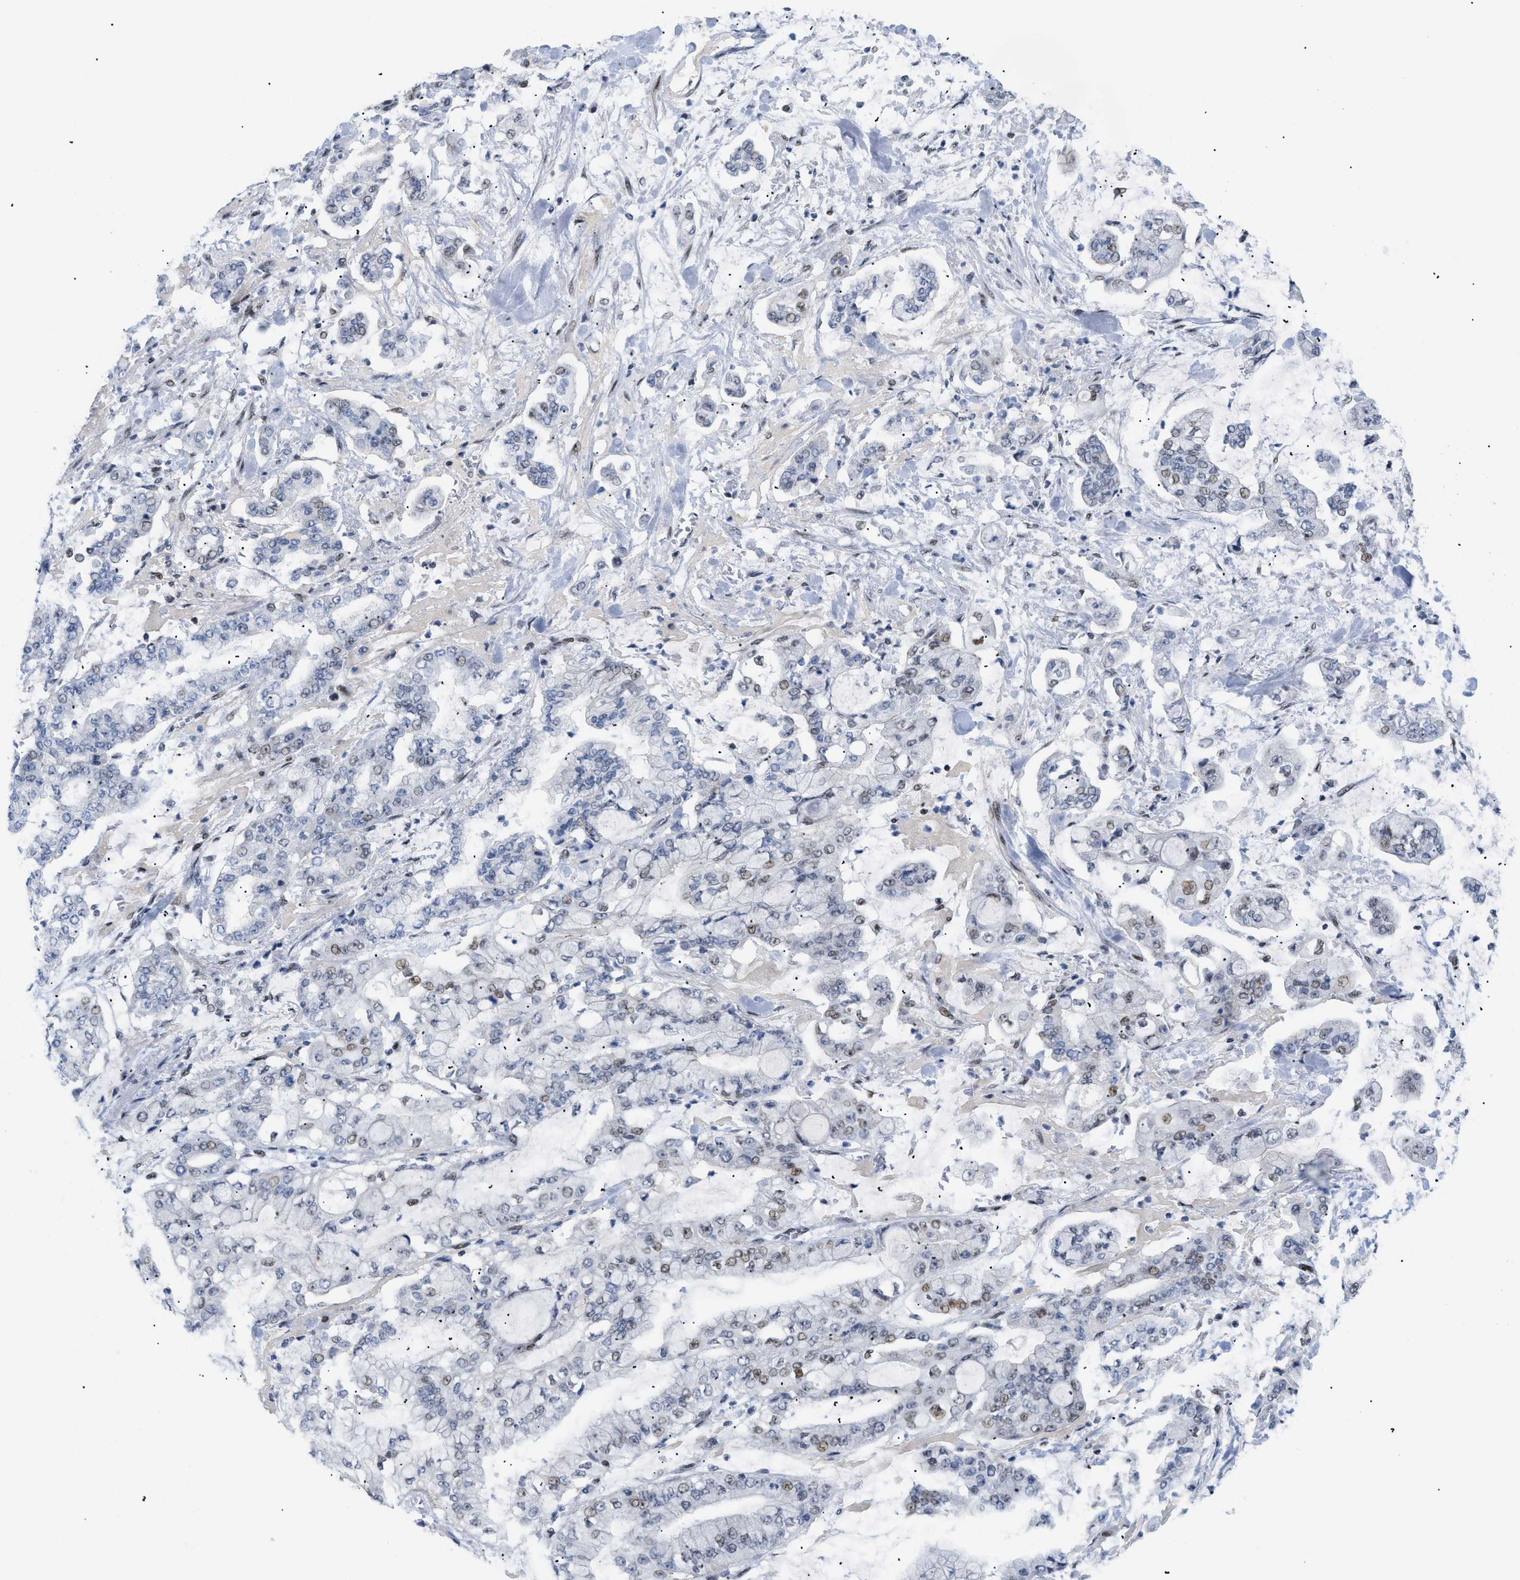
{"staining": {"intensity": "weak", "quantity": "25%-75%", "location": "nuclear"}, "tissue": "stomach cancer", "cell_type": "Tumor cells", "image_type": "cancer", "snomed": [{"axis": "morphology", "description": "Normal tissue, NOS"}, {"axis": "morphology", "description": "Adenocarcinoma, NOS"}, {"axis": "topography", "description": "Stomach, upper"}, {"axis": "topography", "description": "Stomach"}], "caption": "DAB immunohistochemical staining of human adenocarcinoma (stomach) exhibits weak nuclear protein expression in approximately 25%-75% of tumor cells. Immunohistochemistry stains the protein in brown and the nuclei are stained blue.", "gene": "MED1", "patient": {"sex": "male", "age": 76}}